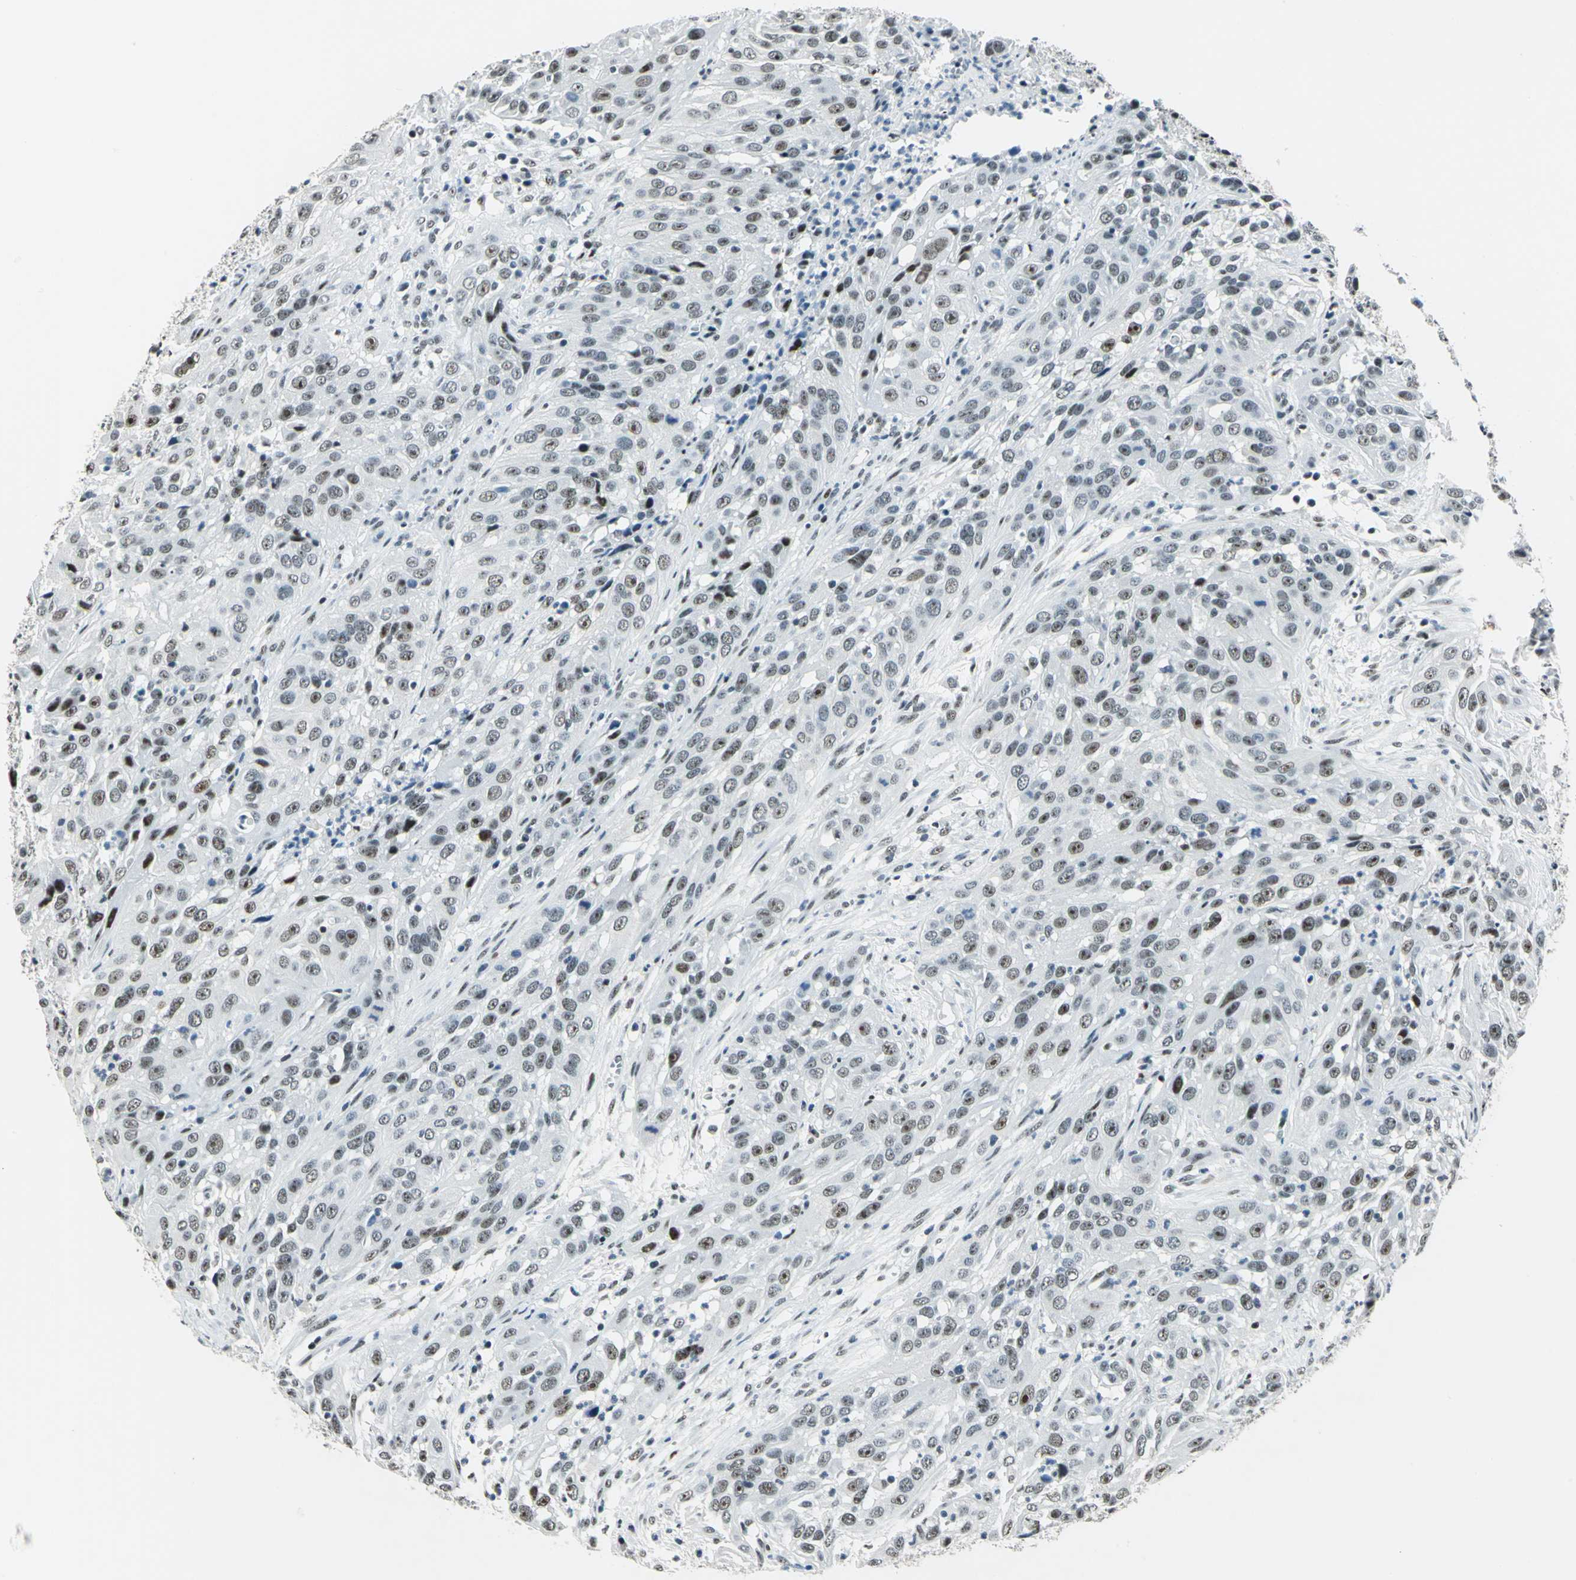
{"staining": {"intensity": "moderate", "quantity": ">75%", "location": "nuclear"}, "tissue": "cervical cancer", "cell_type": "Tumor cells", "image_type": "cancer", "snomed": [{"axis": "morphology", "description": "Squamous cell carcinoma, NOS"}, {"axis": "topography", "description": "Cervix"}], "caption": "There is medium levels of moderate nuclear staining in tumor cells of cervical squamous cell carcinoma, as demonstrated by immunohistochemical staining (brown color).", "gene": "KAT6B", "patient": {"sex": "female", "age": 32}}